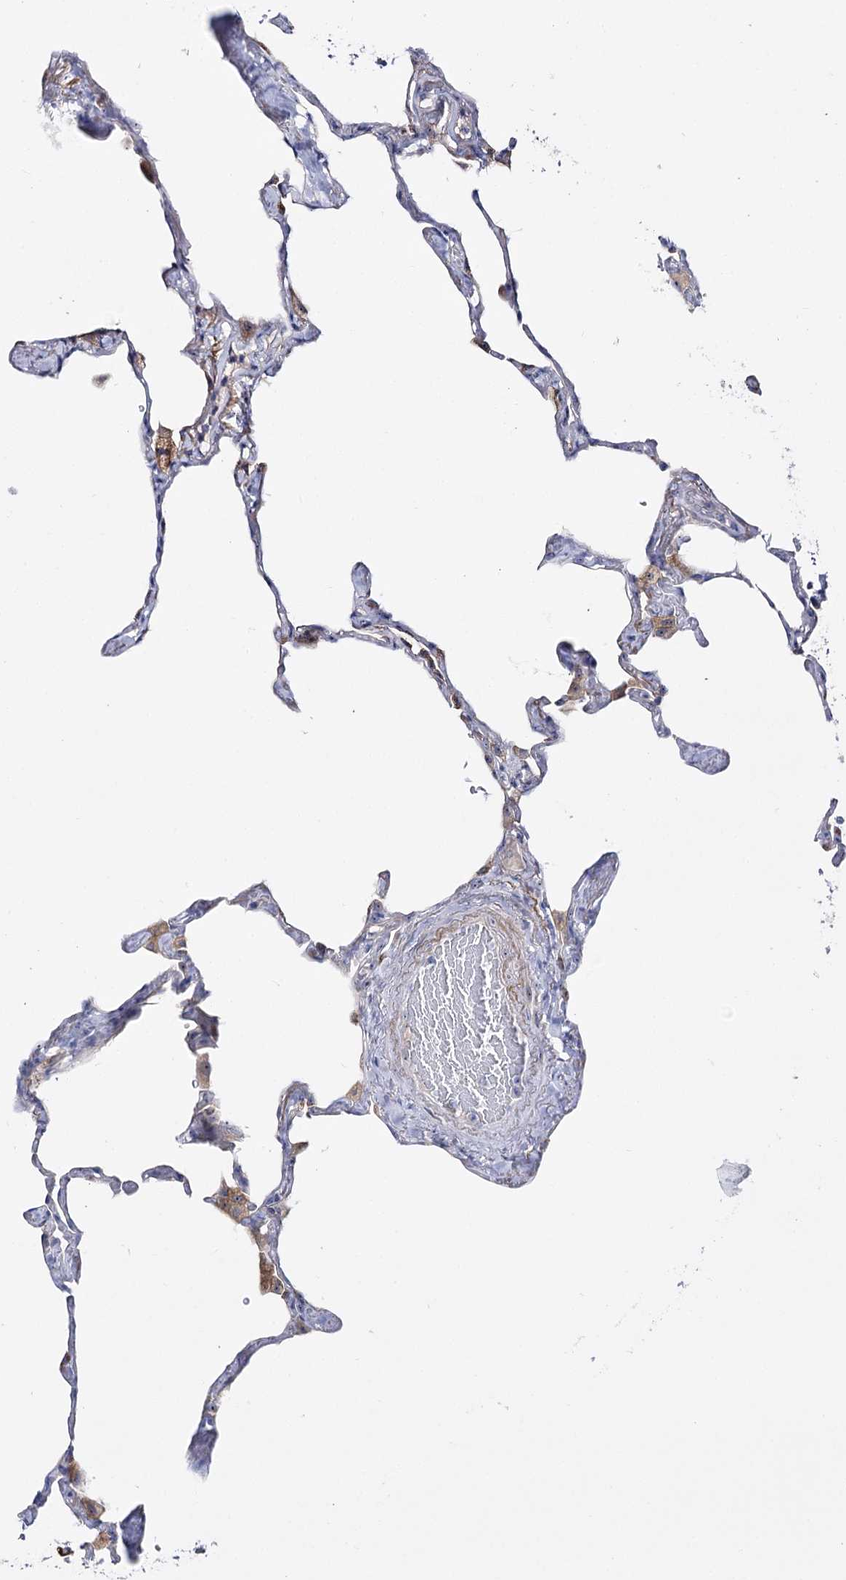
{"staining": {"intensity": "negative", "quantity": "none", "location": "none"}, "tissue": "lung", "cell_type": "Alveolar cells", "image_type": "normal", "snomed": [{"axis": "morphology", "description": "Normal tissue, NOS"}, {"axis": "topography", "description": "Lung"}], "caption": "IHC histopathology image of normal lung: lung stained with DAB shows no significant protein positivity in alveolar cells.", "gene": "SUOX", "patient": {"sex": "male", "age": 65}}